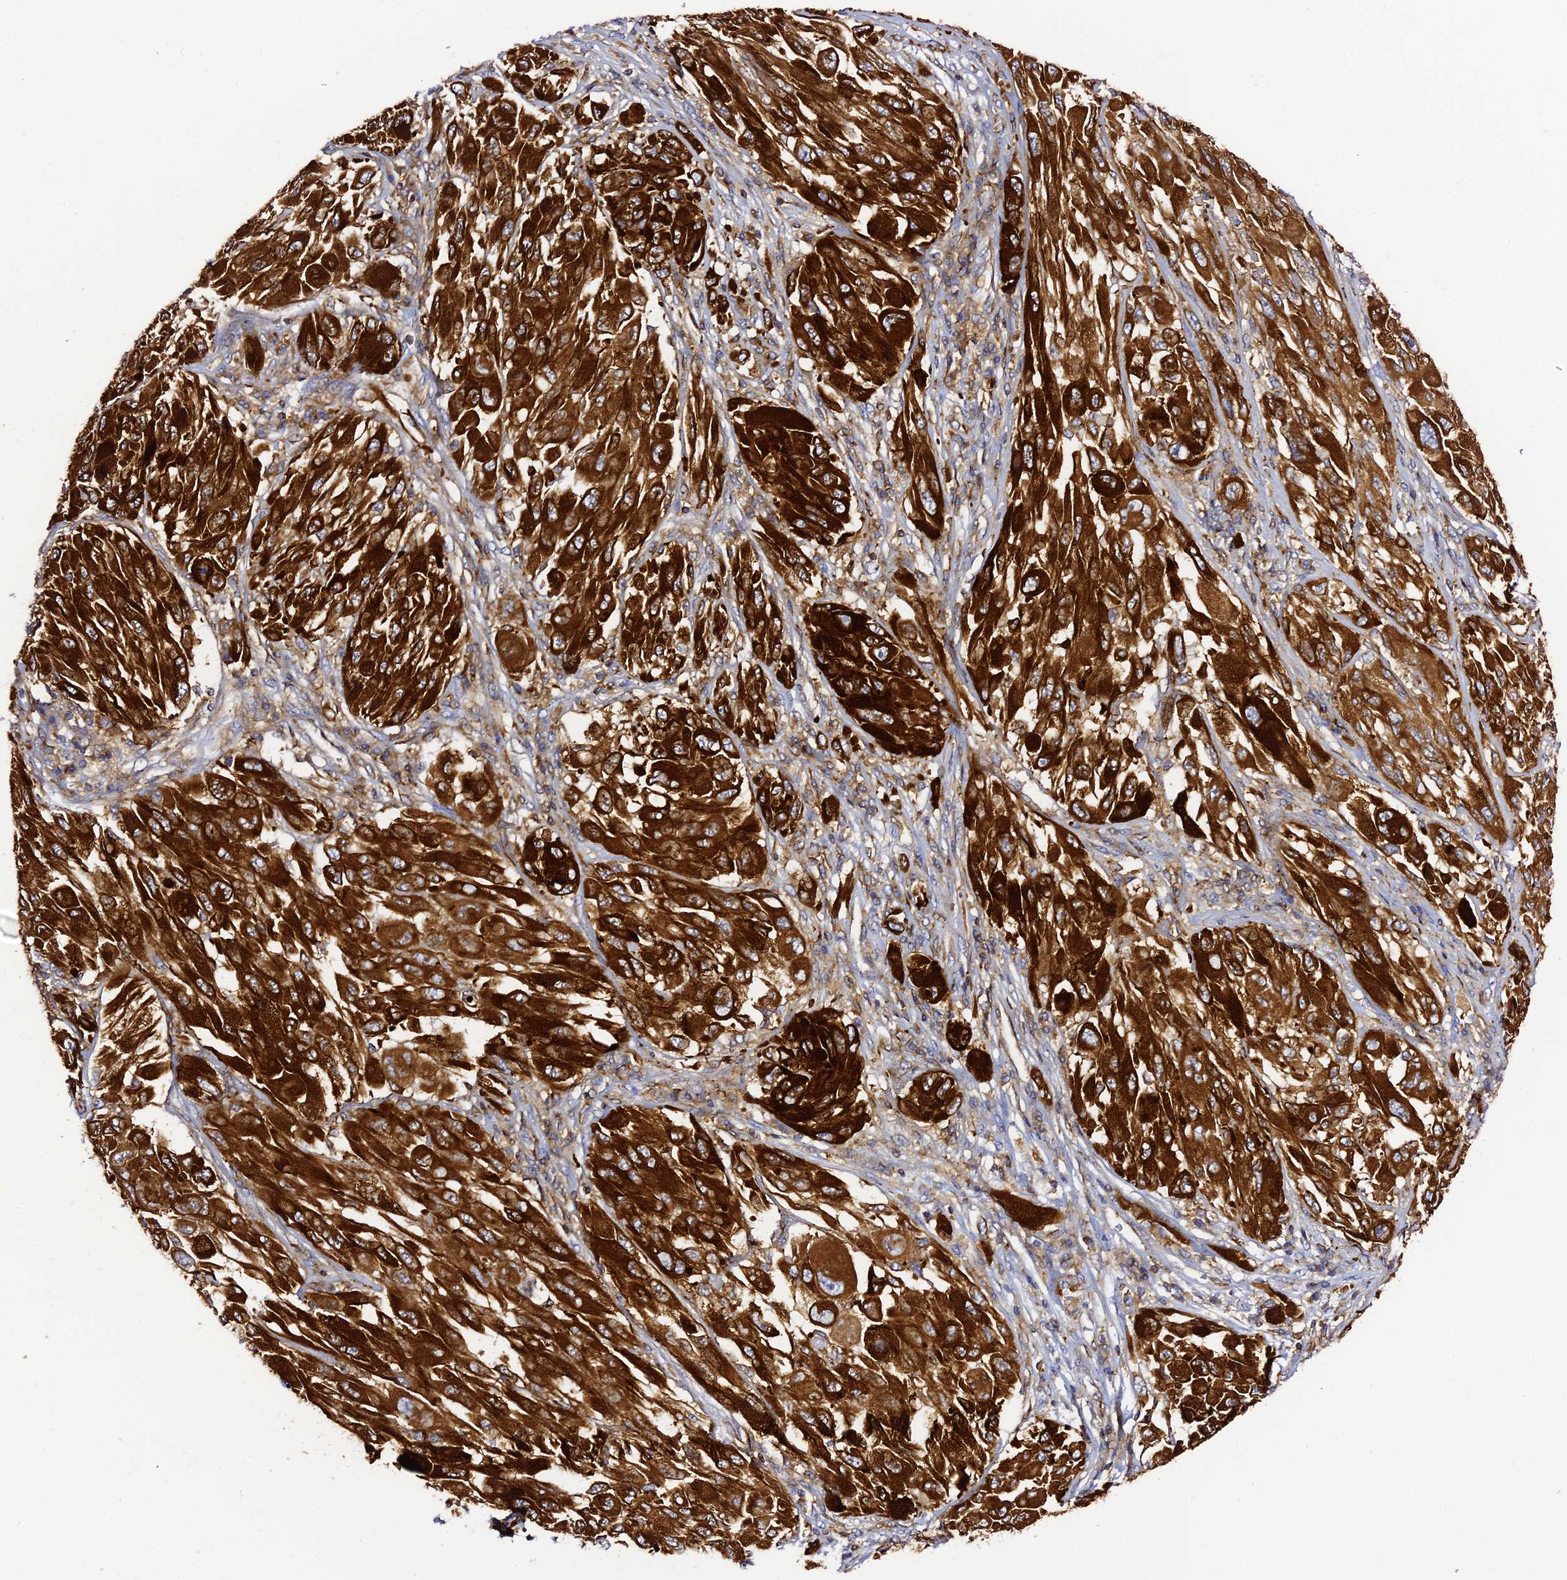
{"staining": {"intensity": "strong", "quantity": ">75%", "location": "cytoplasmic/membranous"}, "tissue": "melanoma", "cell_type": "Tumor cells", "image_type": "cancer", "snomed": [{"axis": "morphology", "description": "Malignant melanoma, NOS"}, {"axis": "topography", "description": "Skin"}], "caption": "Immunohistochemistry (IHC) staining of malignant melanoma, which reveals high levels of strong cytoplasmic/membranous expression in about >75% of tumor cells indicating strong cytoplasmic/membranous protein positivity. The staining was performed using DAB (brown) for protein detection and nuclei were counterstained in hematoxylin (blue).", "gene": "TRPV2", "patient": {"sex": "female", "age": 91}}